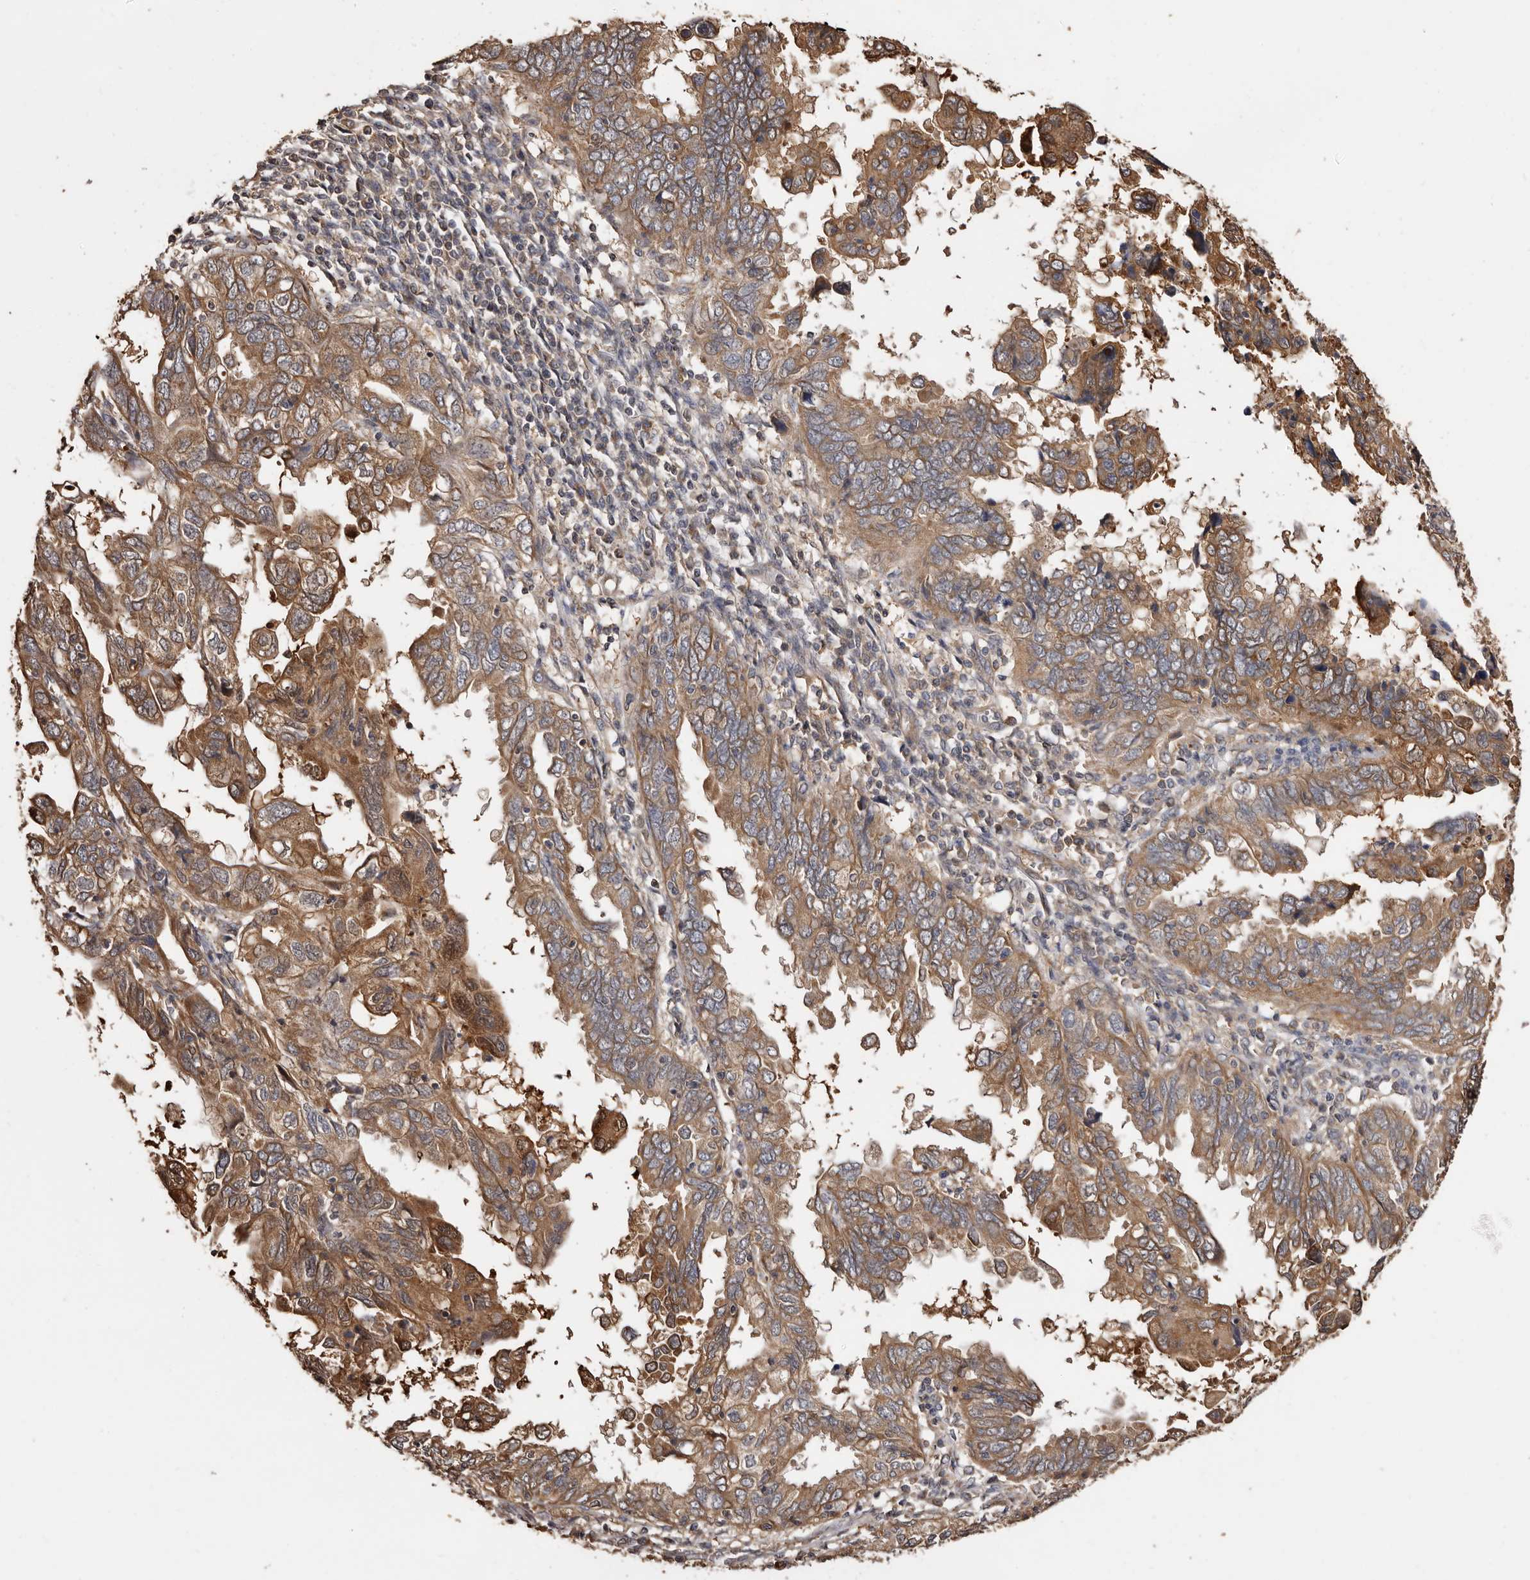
{"staining": {"intensity": "moderate", "quantity": ">75%", "location": "cytoplasmic/membranous"}, "tissue": "endometrial cancer", "cell_type": "Tumor cells", "image_type": "cancer", "snomed": [{"axis": "morphology", "description": "Adenocarcinoma, NOS"}, {"axis": "topography", "description": "Uterus"}], "caption": "Immunohistochemistry (IHC) (DAB) staining of human endometrial cancer (adenocarcinoma) shows moderate cytoplasmic/membranous protein expression in about >75% of tumor cells.", "gene": "COQ8B", "patient": {"sex": "female", "age": 77}}